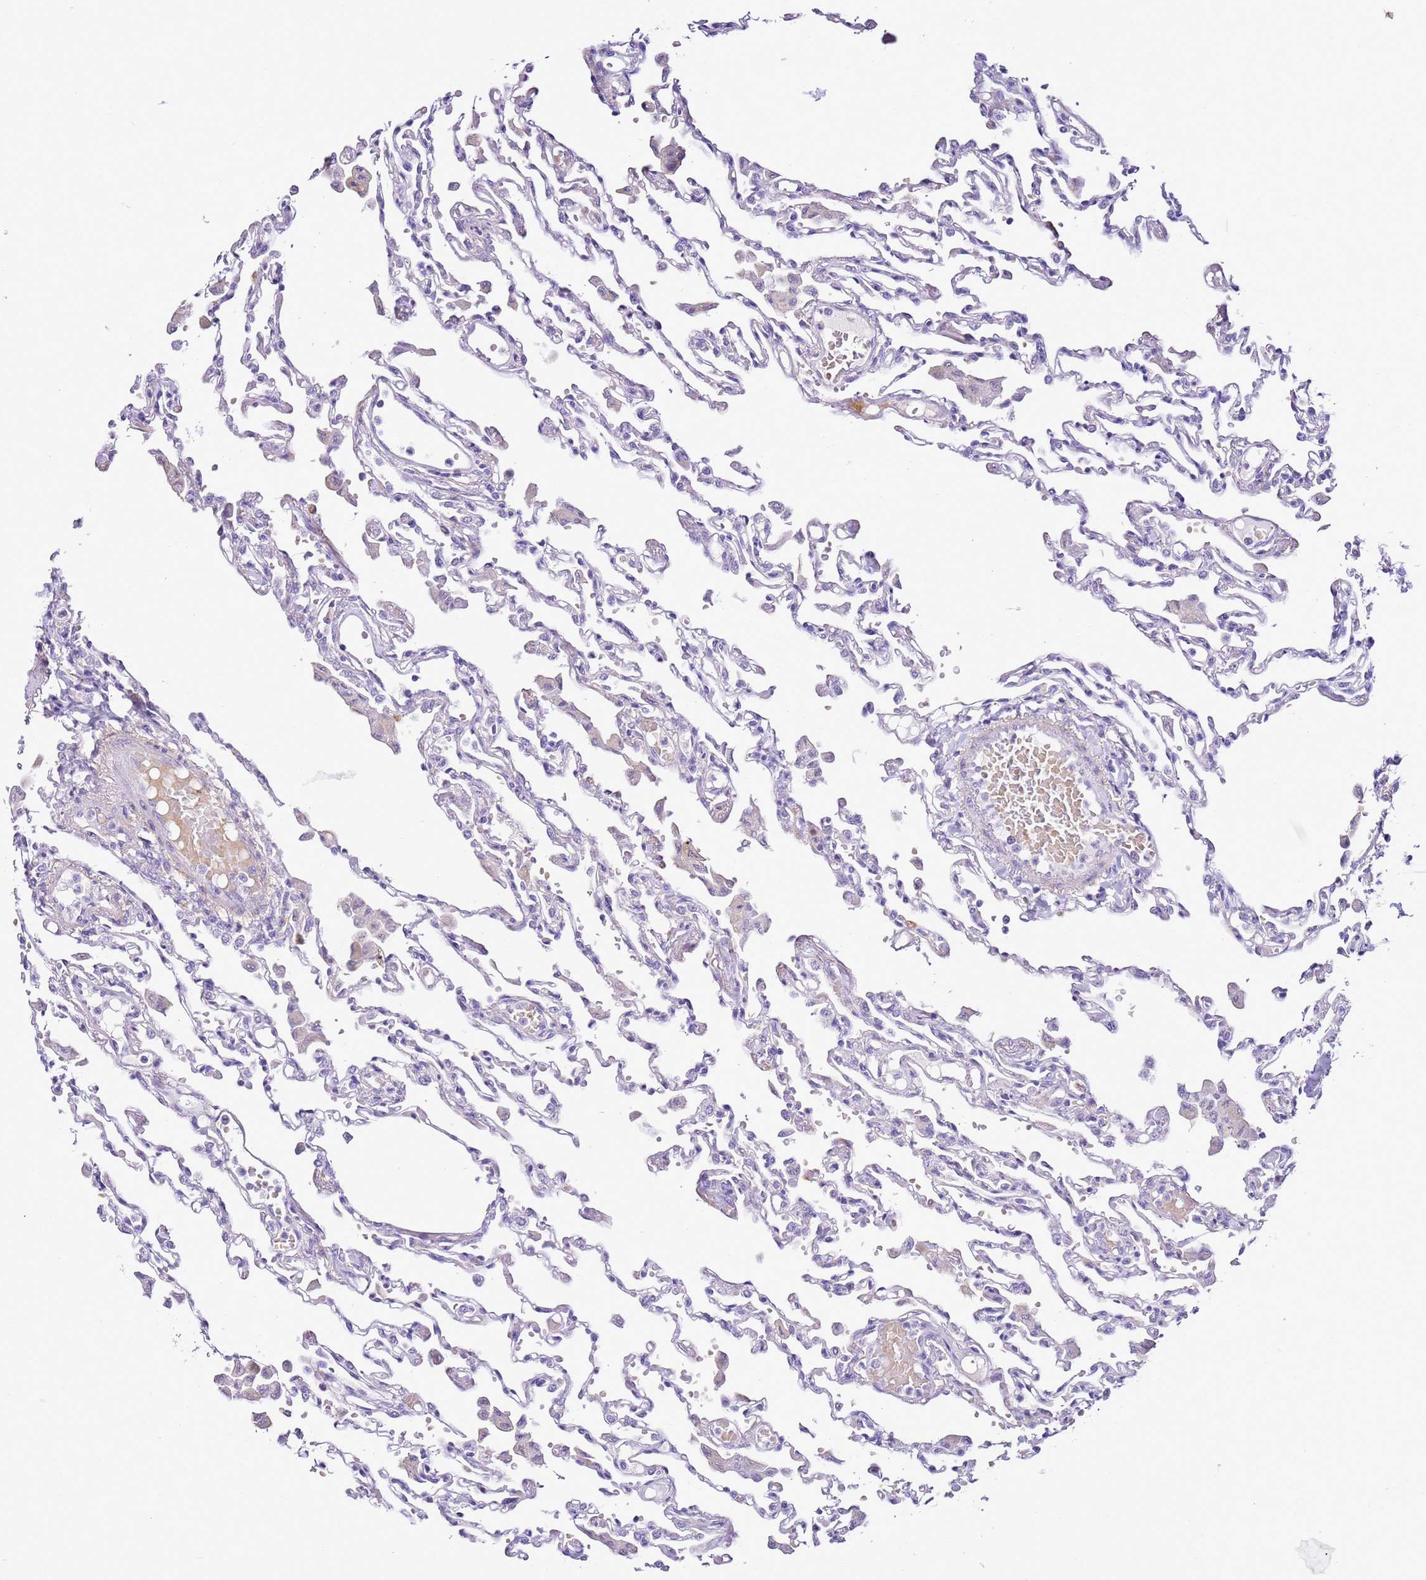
{"staining": {"intensity": "negative", "quantity": "none", "location": "none"}, "tissue": "lung", "cell_type": "Alveolar cells", "image_type": "normal", "snomed": [{"axis": "morphology", "description": "Normal tissue, NOS"}, {"axis": "topography", "description": "Bronchus"}, {"axis": "topography", "description": "Lung"}], "caption": "This micrograph is of normal lung stained with IHC to label a protein in brown with the nuclei are counter-stained blue. There is no expression in alveolar cells.", "gene": "HGD", "patient": {"sex": "female", "age": 49}}